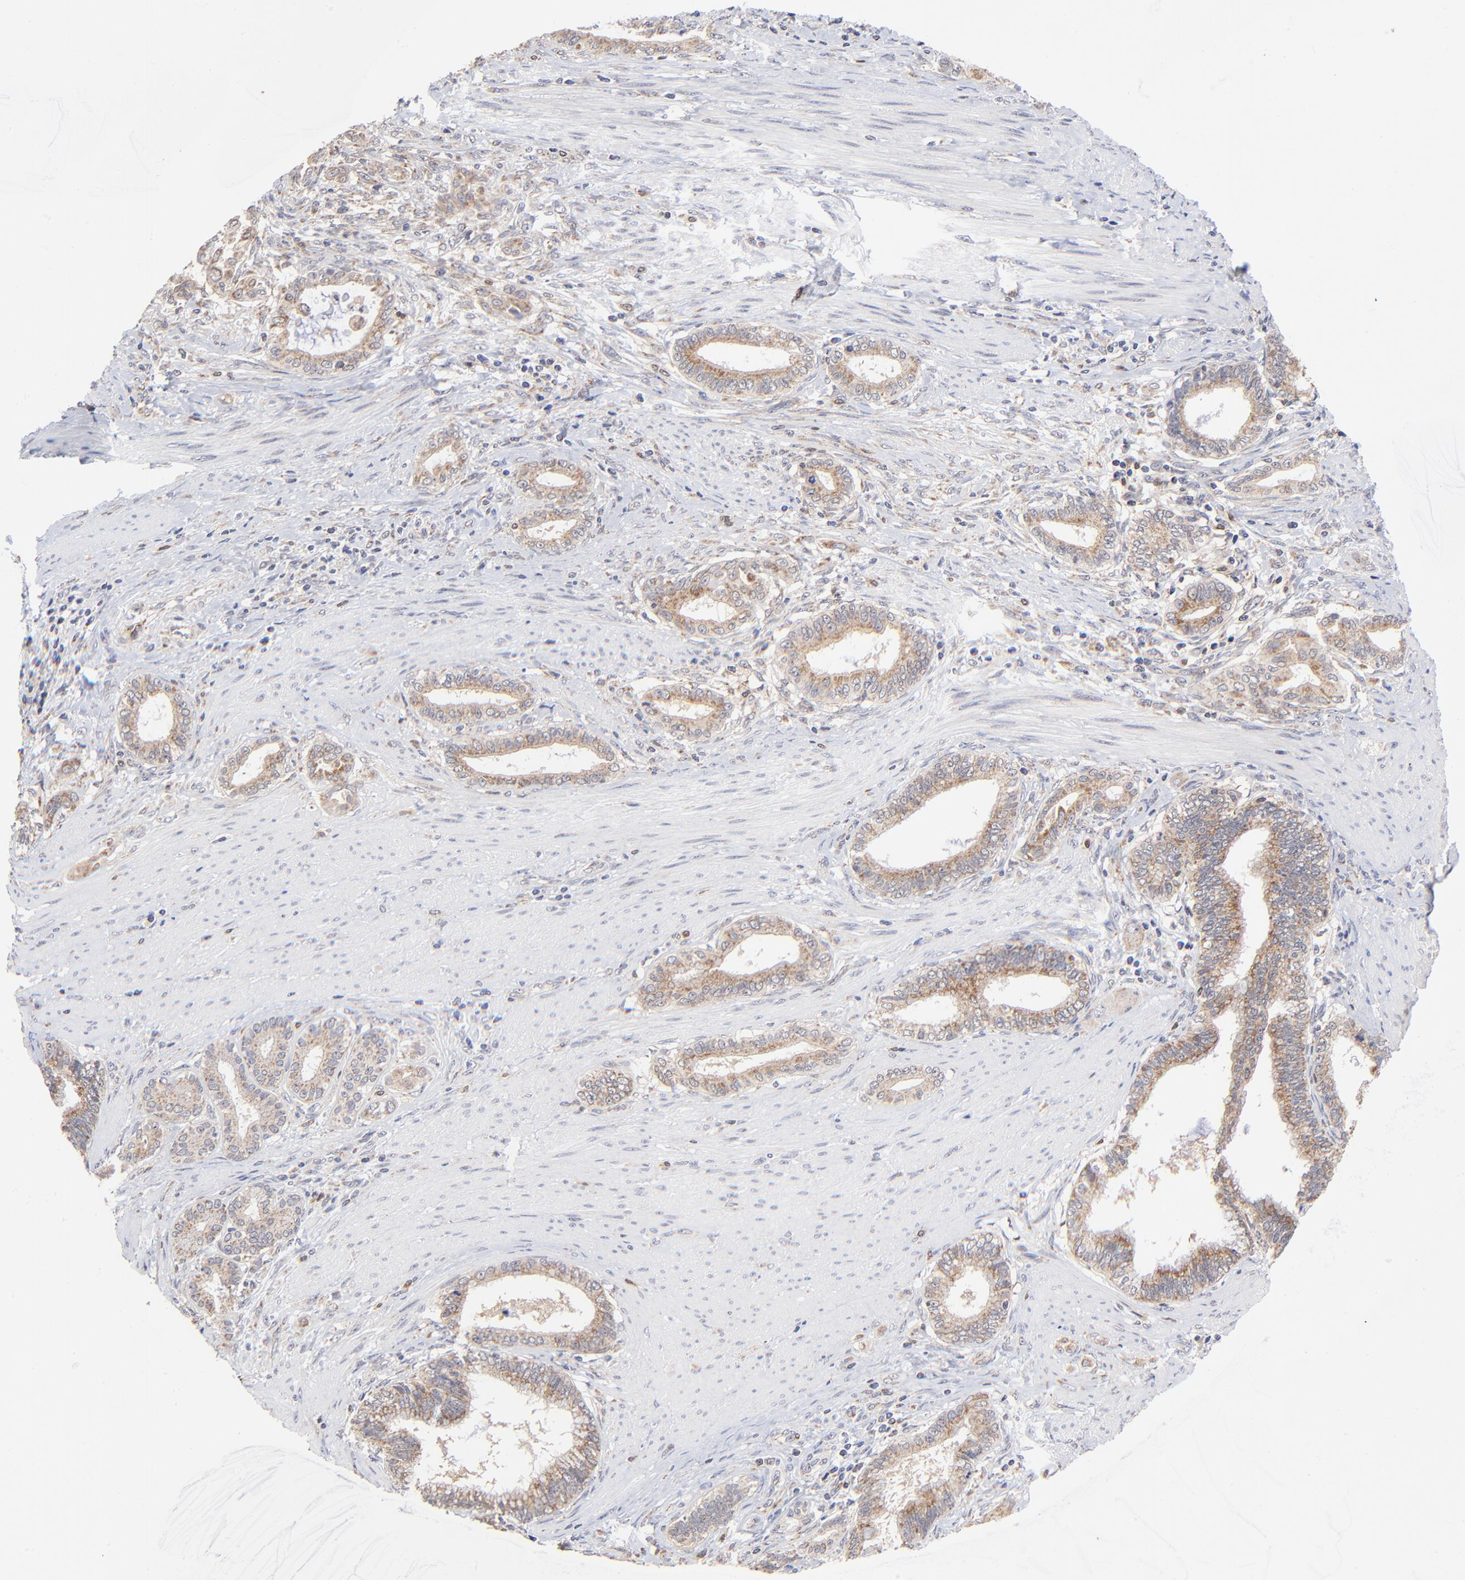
{"staining": {"intensity": "moderate", "quantity": ">75%", "location": "cytoplasmic/membranous"}, "tissue": "pancreatic cancer", "cell_type": "Tumor cells", "image_type": "cancer", "snomed": [{"axis": "morphology", "description": "Adenocarcinoma, NOS"}, {"axis": "topography", "description": "Pancreas"}], "caption": "Immunohistochemistry (DAB) staining of pancreatic adenocarcinoma demonstrates moderate cytoplasmic/membranous protein expression in about >75% of tumor cells. The staining was performed using DAB (3,3'-diaminobenzidine), with brown indicating positive protein expression. Nuclei are stained blue with hematoxylin.", "gene": "FBXL12", "patient": {"sex": "female", "age": 64}}